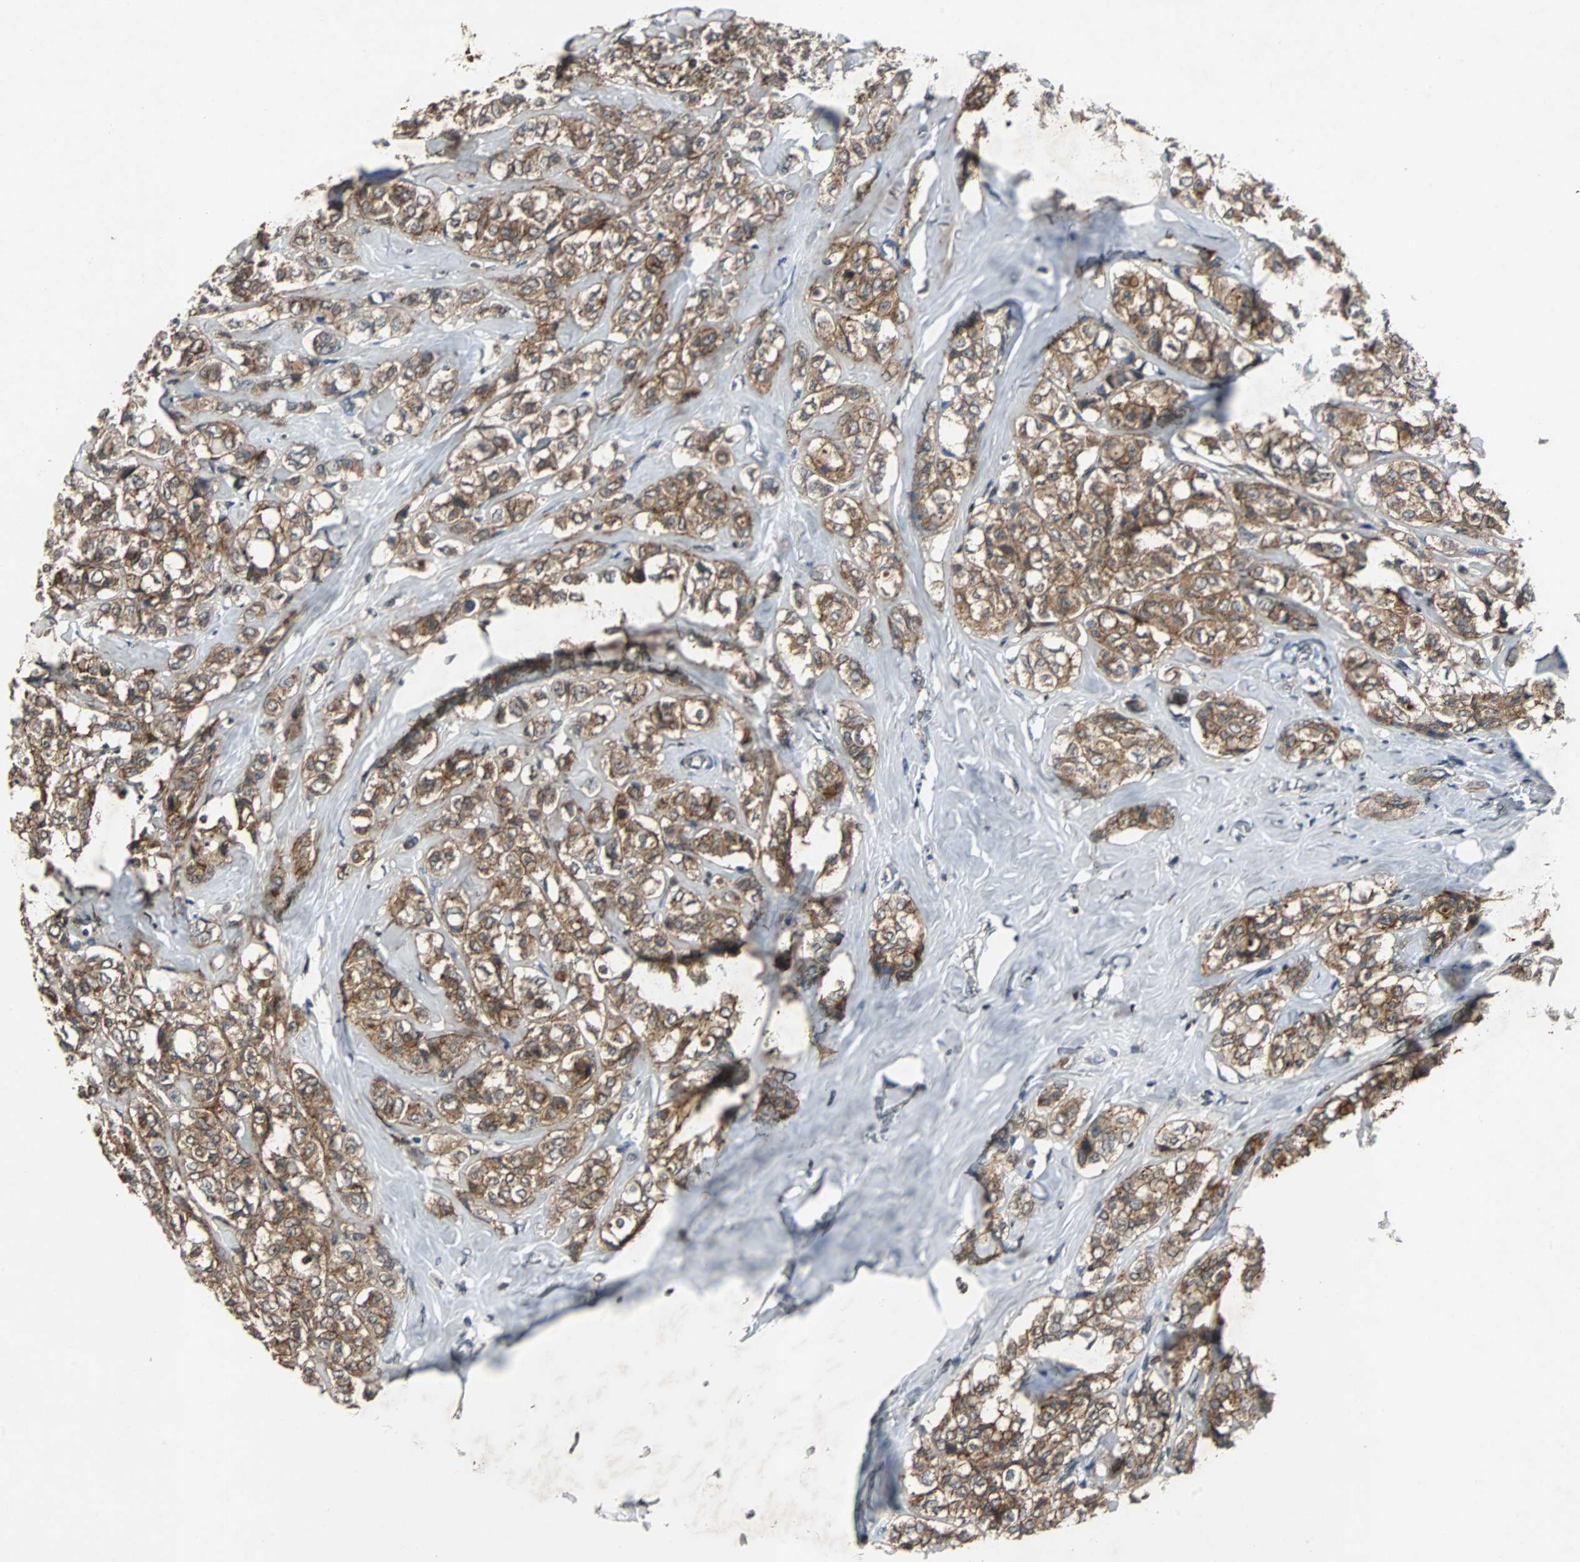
{"staining": {"intensity": "strong", "quantity": ">75%", "location": "cytoplasmic/membranous"}, "tissue": "breast cancer", "cell_type": "Tumor cells", "image_type": "cancer", "snomed": [{"axis": "morphology", "description": "Lobular carcinoma"}, {"axis": "topography", "description": "Breast"}], "caption": "Immunohistochemical staining of human breast lobular carcinoma shows strong cytoplasmic/membranous protein staining in about >75% of tumor cells. (Stains: DAB in brown, nuclei in blue, Microscopy: brightfield microscopy at high magnification).", "gene": "LSR", "patient": {"sex": "female", "age": 60}}